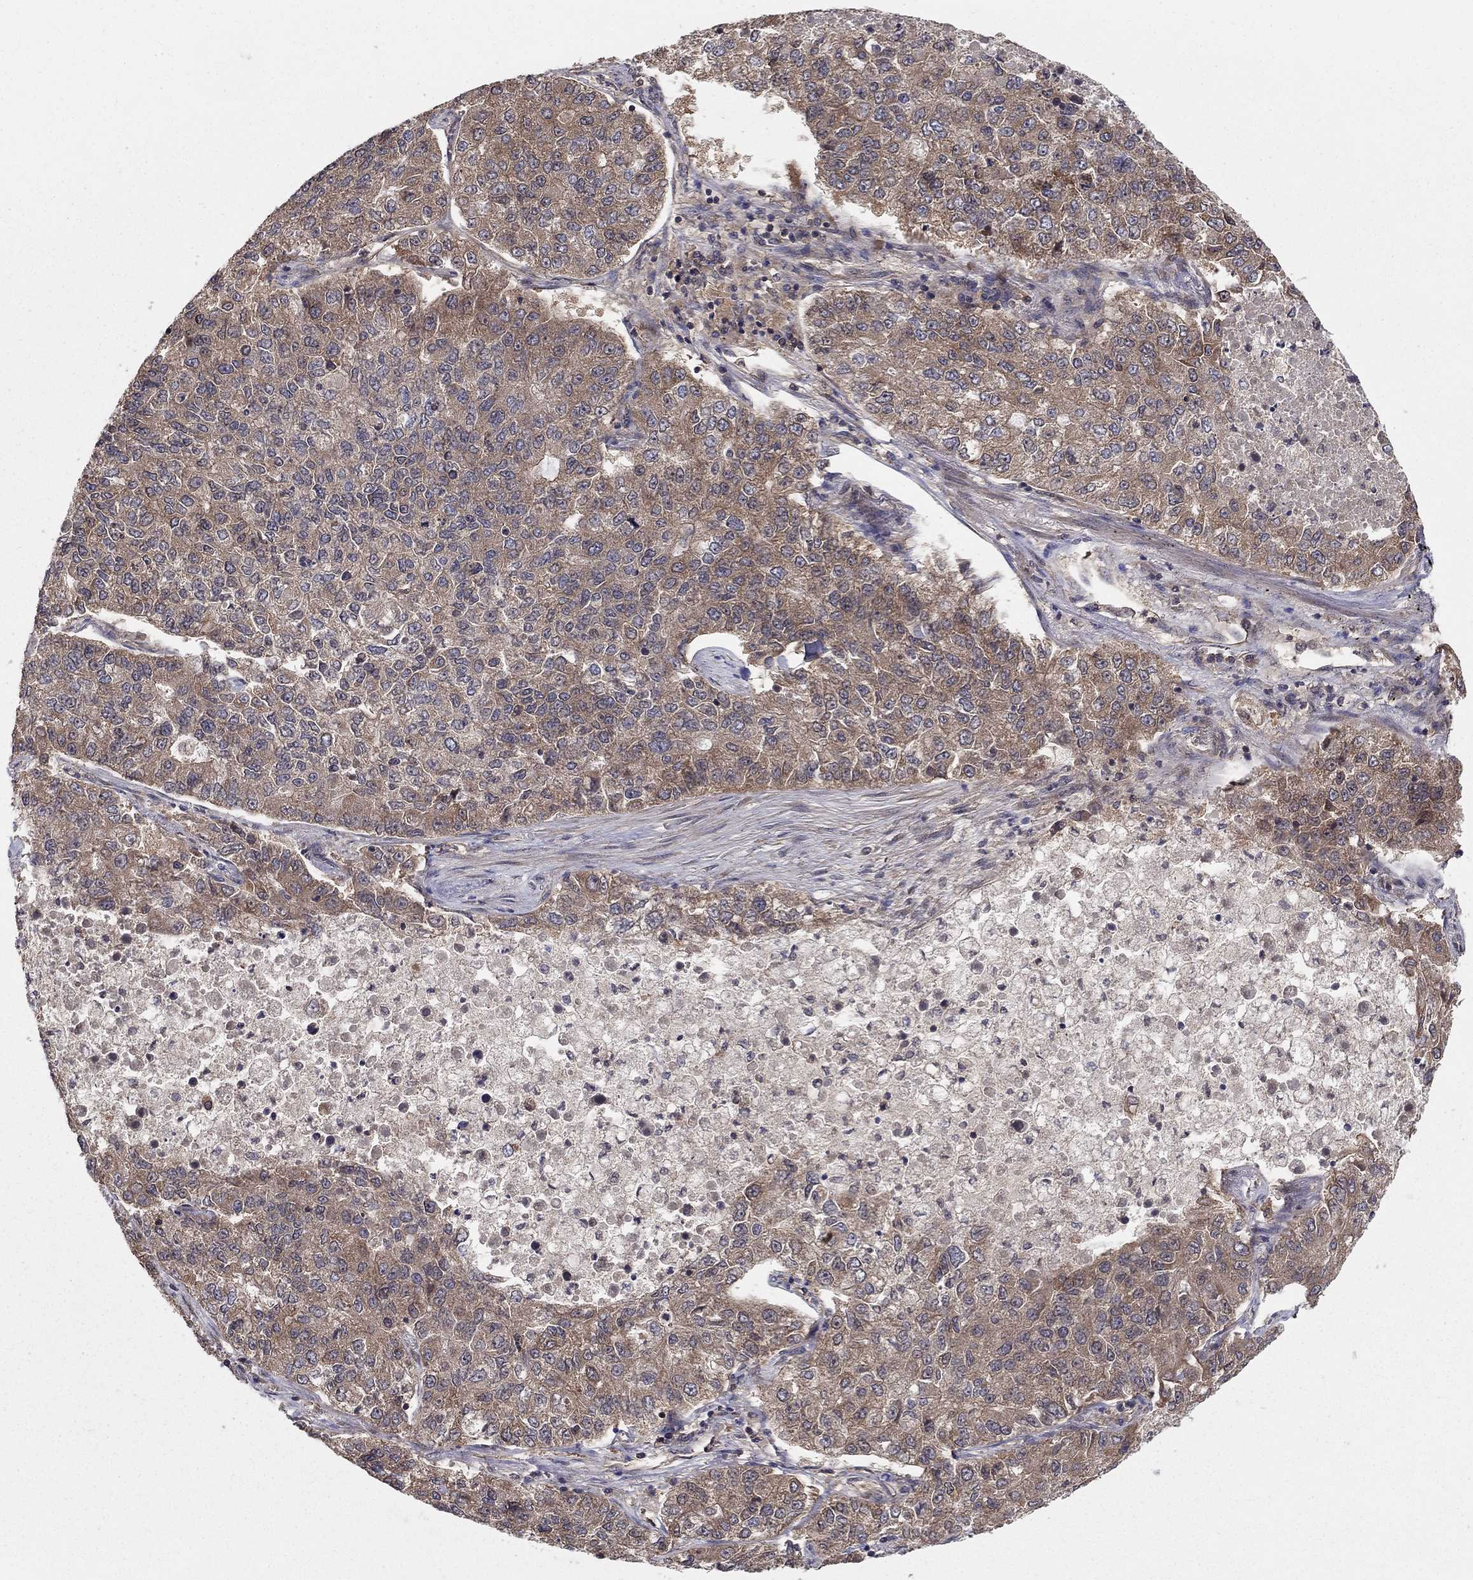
{"staining": {"intensity": "weak", "quantity": ">75%", "location": "cytoplasmic/membranous"}, "tissue": "lung cancer", "cell_type": "Tumor cells", "image_type": "cancer", "snomed": [{"axis": "morphology", "description": "Adenocarcinoma, NOS"}, {"axis": "topography", "description": "Lung"}], "caption": "A histopathology image of lung adenocarcinoma stained for a protein exhibits weak cytoplasmic/membranous brown staining in tumor cells.", "gene": "BMERB1", "patient": {"sex": "male", "age": 49}}